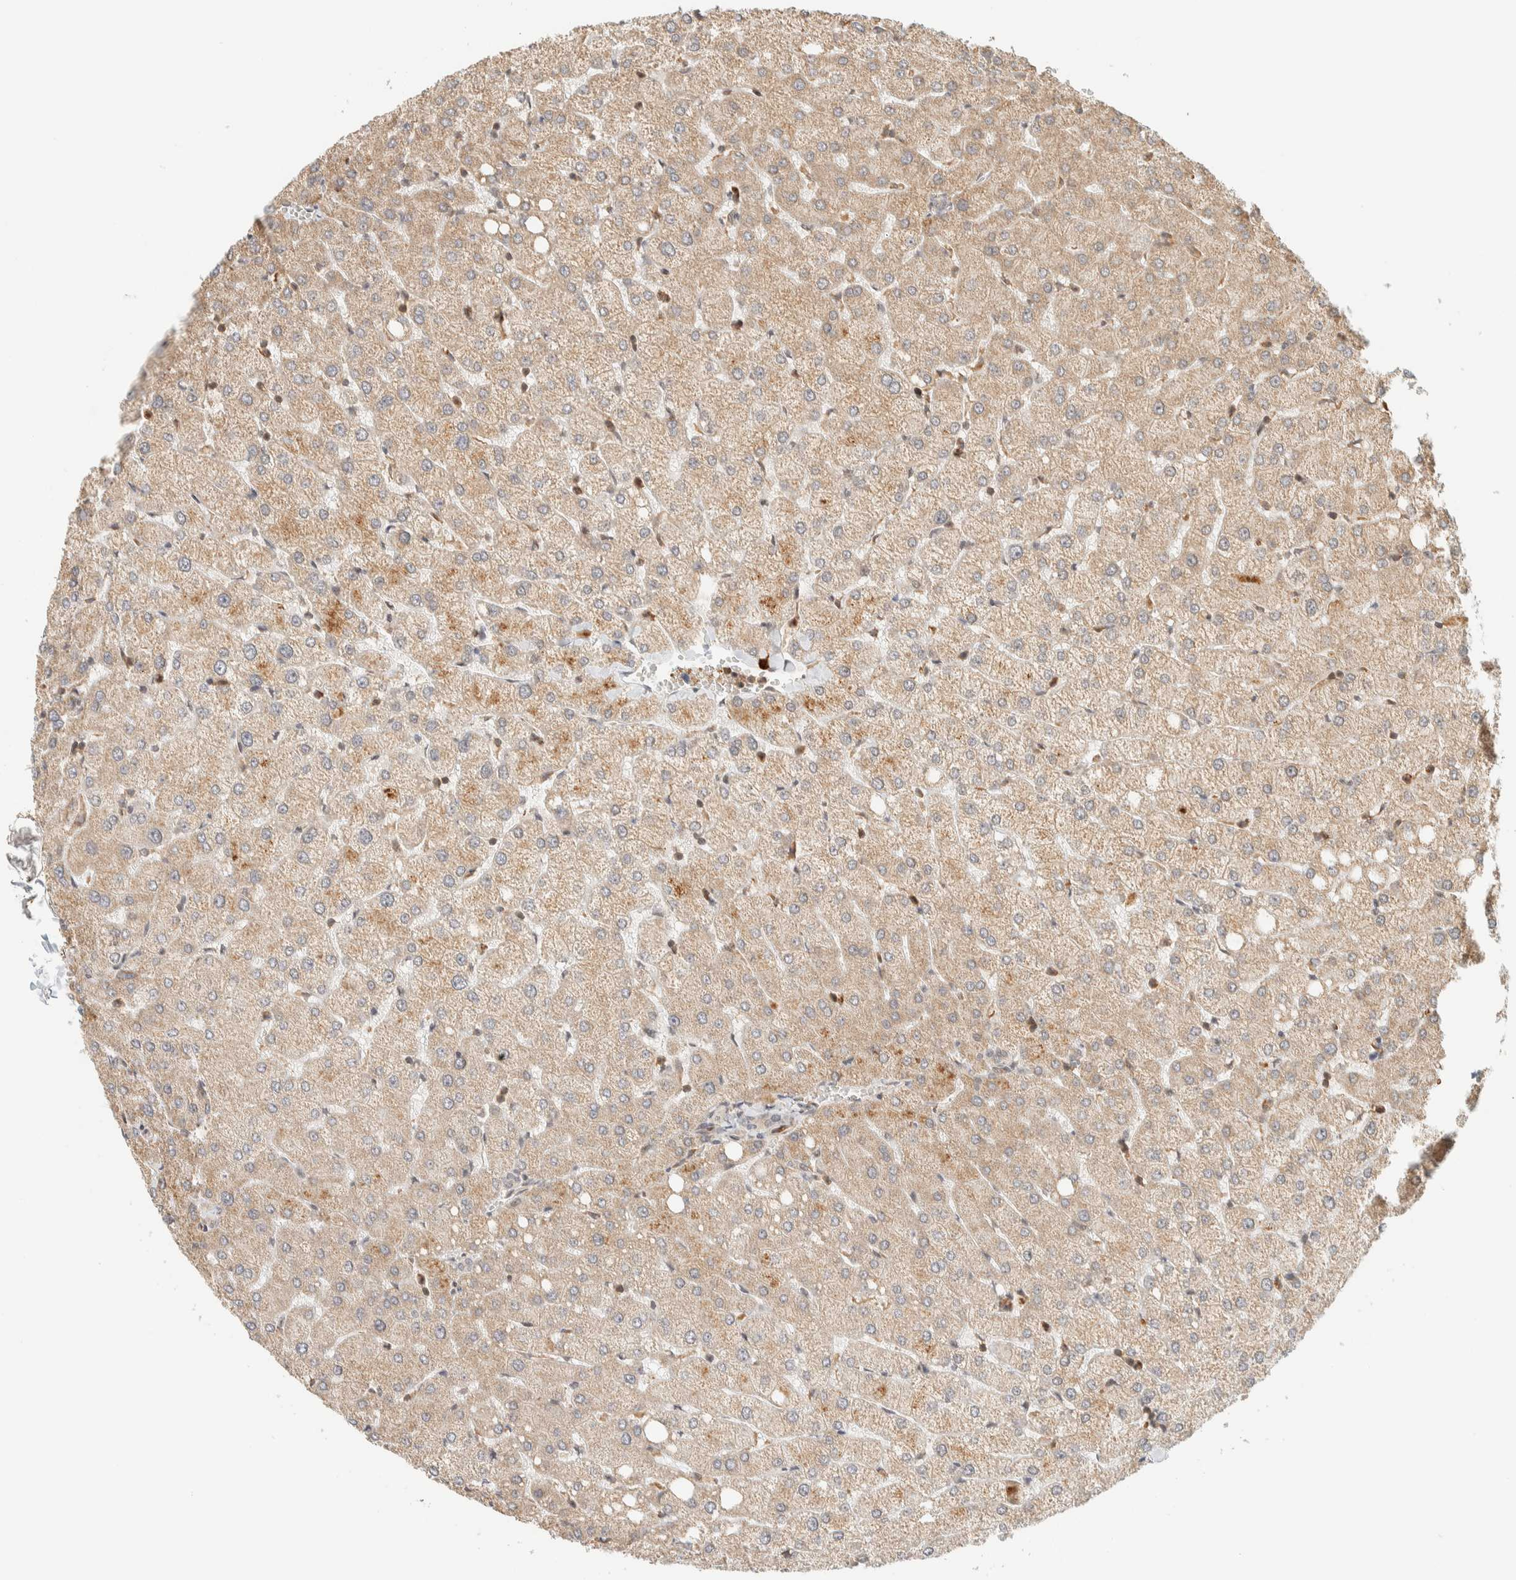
{"staining": {"intensity": "weak", "quantity": "<25%", "location": "cytoplasmic/membranous"}, "tissue": "liver", "cell_type": "Cholangiocytes", "image_type": "normal", "snomed": [{"axis": "morphology", "description": "Normal tissue, NOS"}, {"axis": "topography", "description": "Liver"}], "caption": "Normal liver was stained to show a protein in brown. There is no significant staining in cholangiocytes. The staining is performed using DAB brown chromogen with nuclei counter-stained in using hematoxylin.", "gene": "ARFGEF1", "patient": {"sex": "female", "age": 54}}